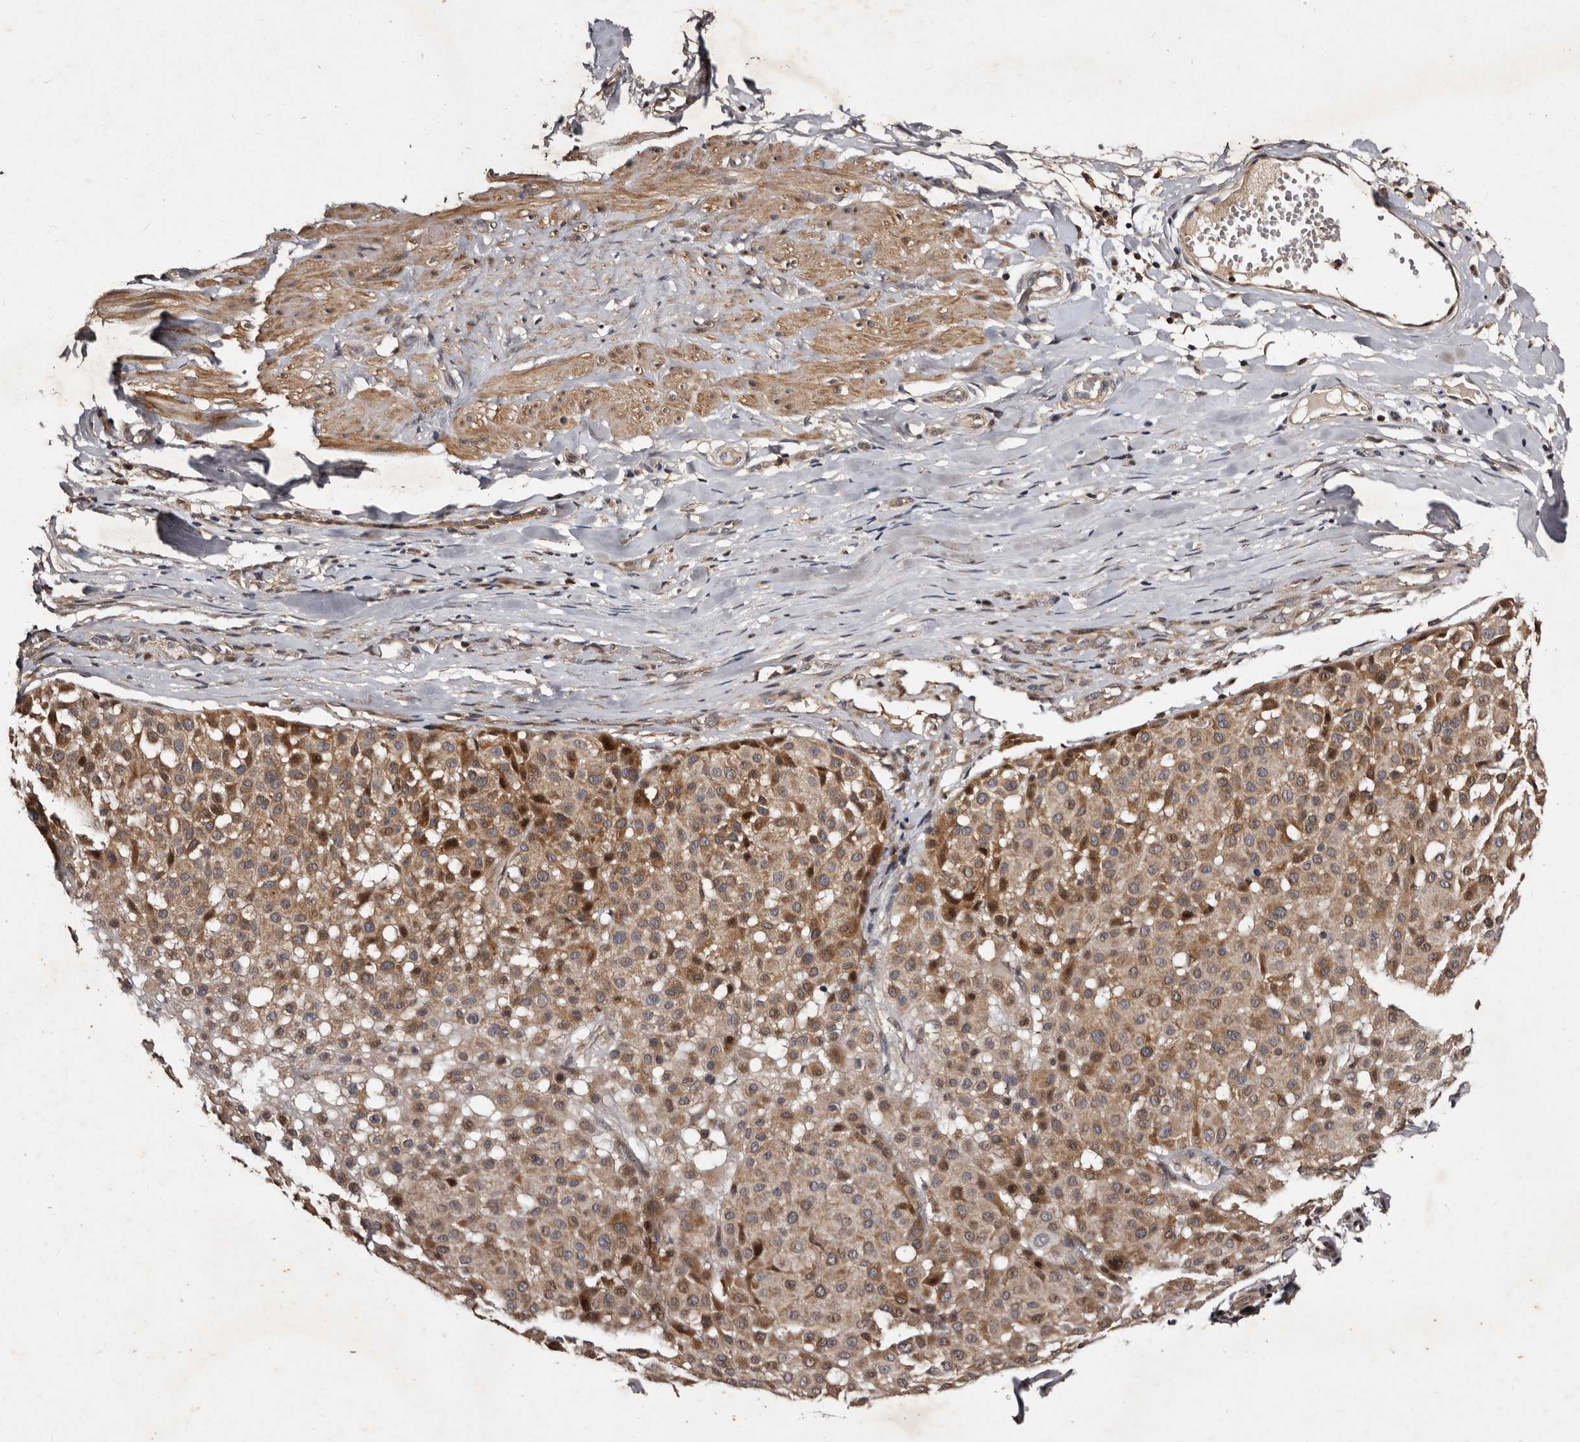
{"staining": {"intensity": "moderate", "quantity": ">75%", "location": "cytoplasmic/membranous"}, "tissue": "melanoma", "cell_type": "Tumor cells", "image_type": "cancer", "snomed": [{"axis": "morphology", "description": "Malignant melanoma, Metastatic site"}, {"axis": "topography", "description": "Soft tissue"}], "caption": "Human melanoma stained with a brown dye shows moderate cytoplasmic/membranous positive expression in about >75% of tumor cells.", "gene": "MKRN3", "patient": {"sex": "male", "age": 41}}